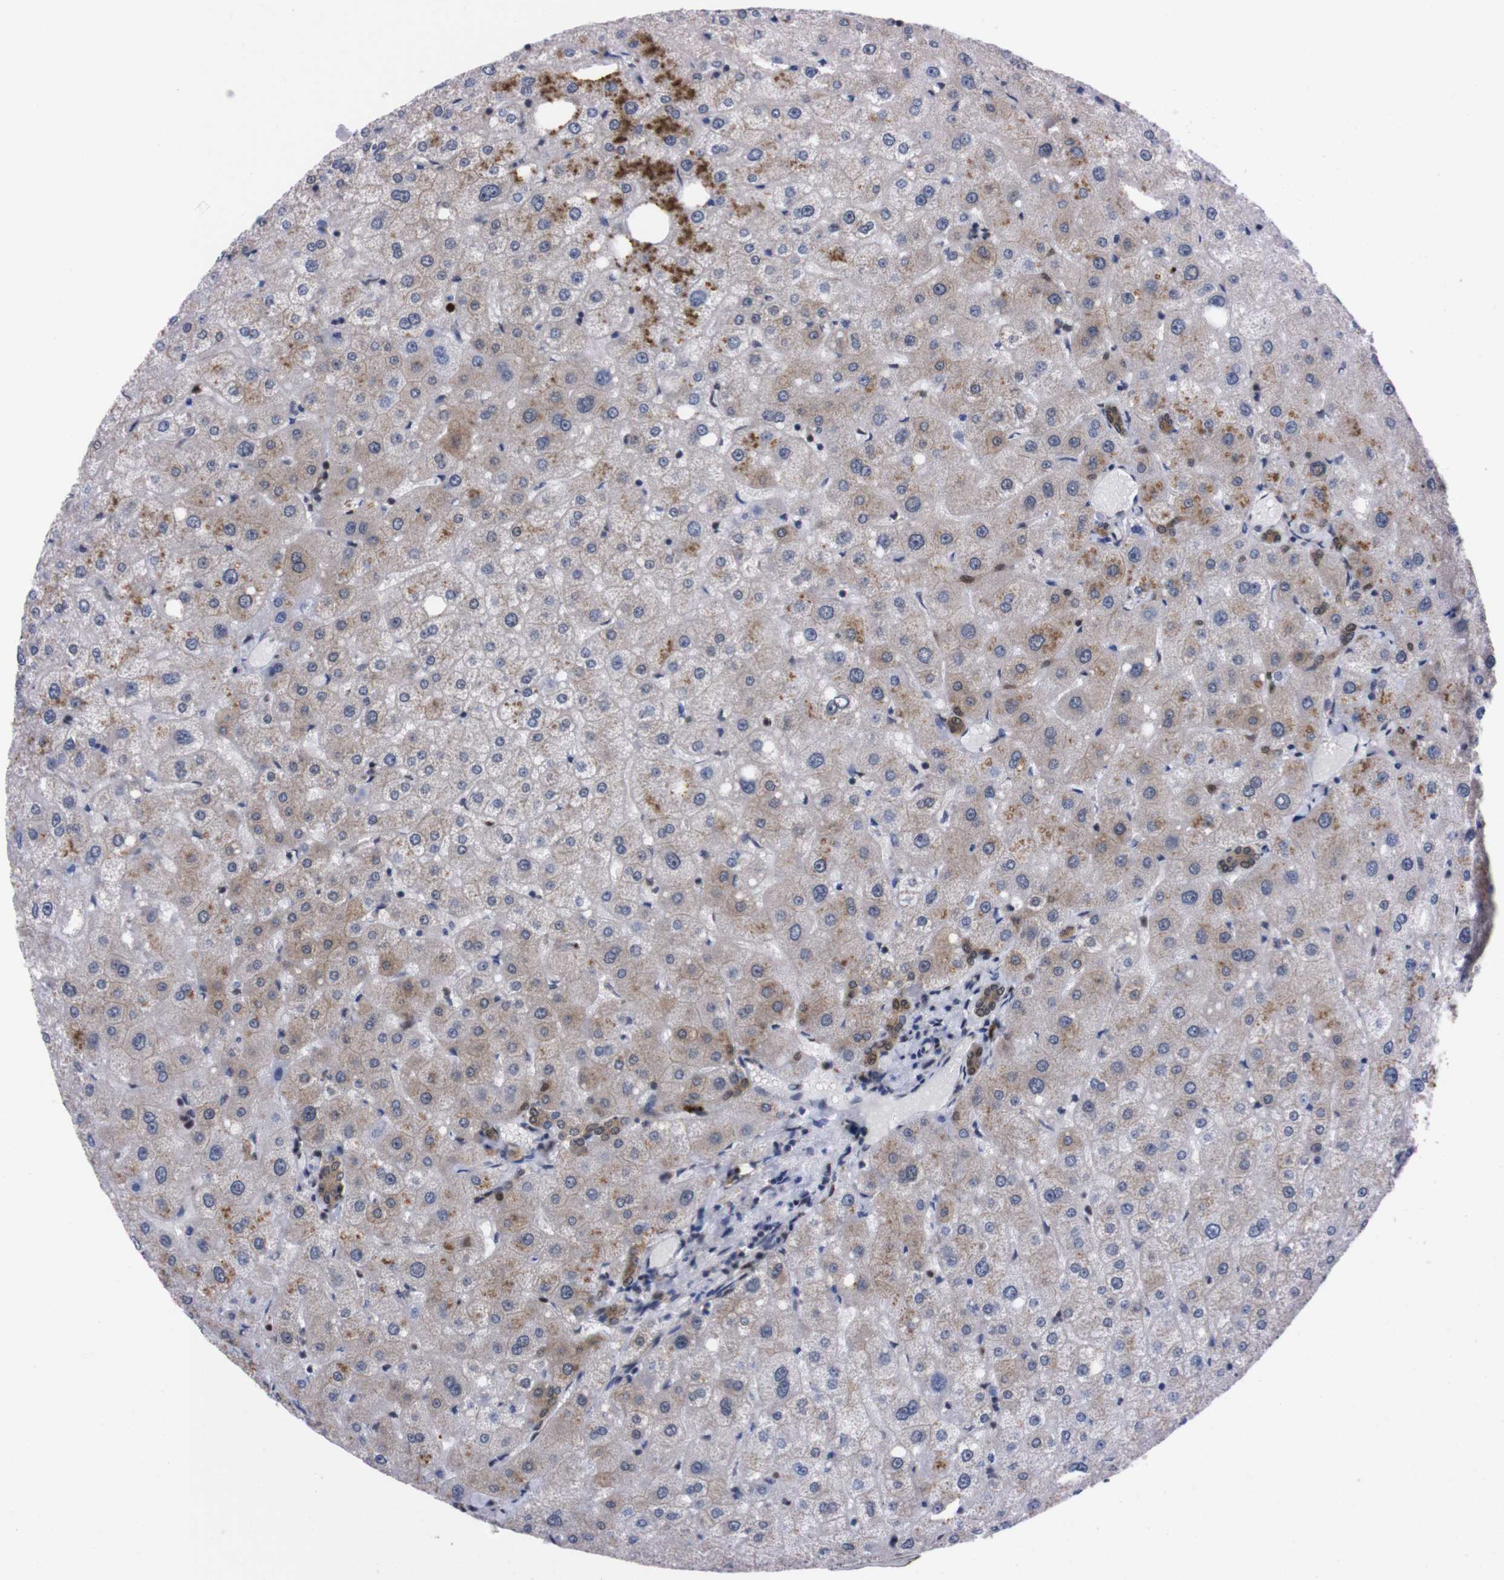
{"staining": {"intensity": "moderate", "quantity": ">75%", "location": "cytoplasmic/membranous"}, "tissue": "liver", "cell_type": "Cholangiocytes", "image_type": "normal", "snomed": [{"axis": "morphology", "description": "Normal tissue, NOS"}, {"axis": "topography", "description": "Liver"}], "caption": "An immunohistochemistry micrograph of unremarkable tissue is shown. Protein staining in brown shows moderate cytoplasmic/membranous positivity in liver within cholangiocytes. (DAB IHC, brown staining for protein, blue staining for nuclei).", "gene": "UBQLN2", "patient": {"sex": "male", "age": 73}}